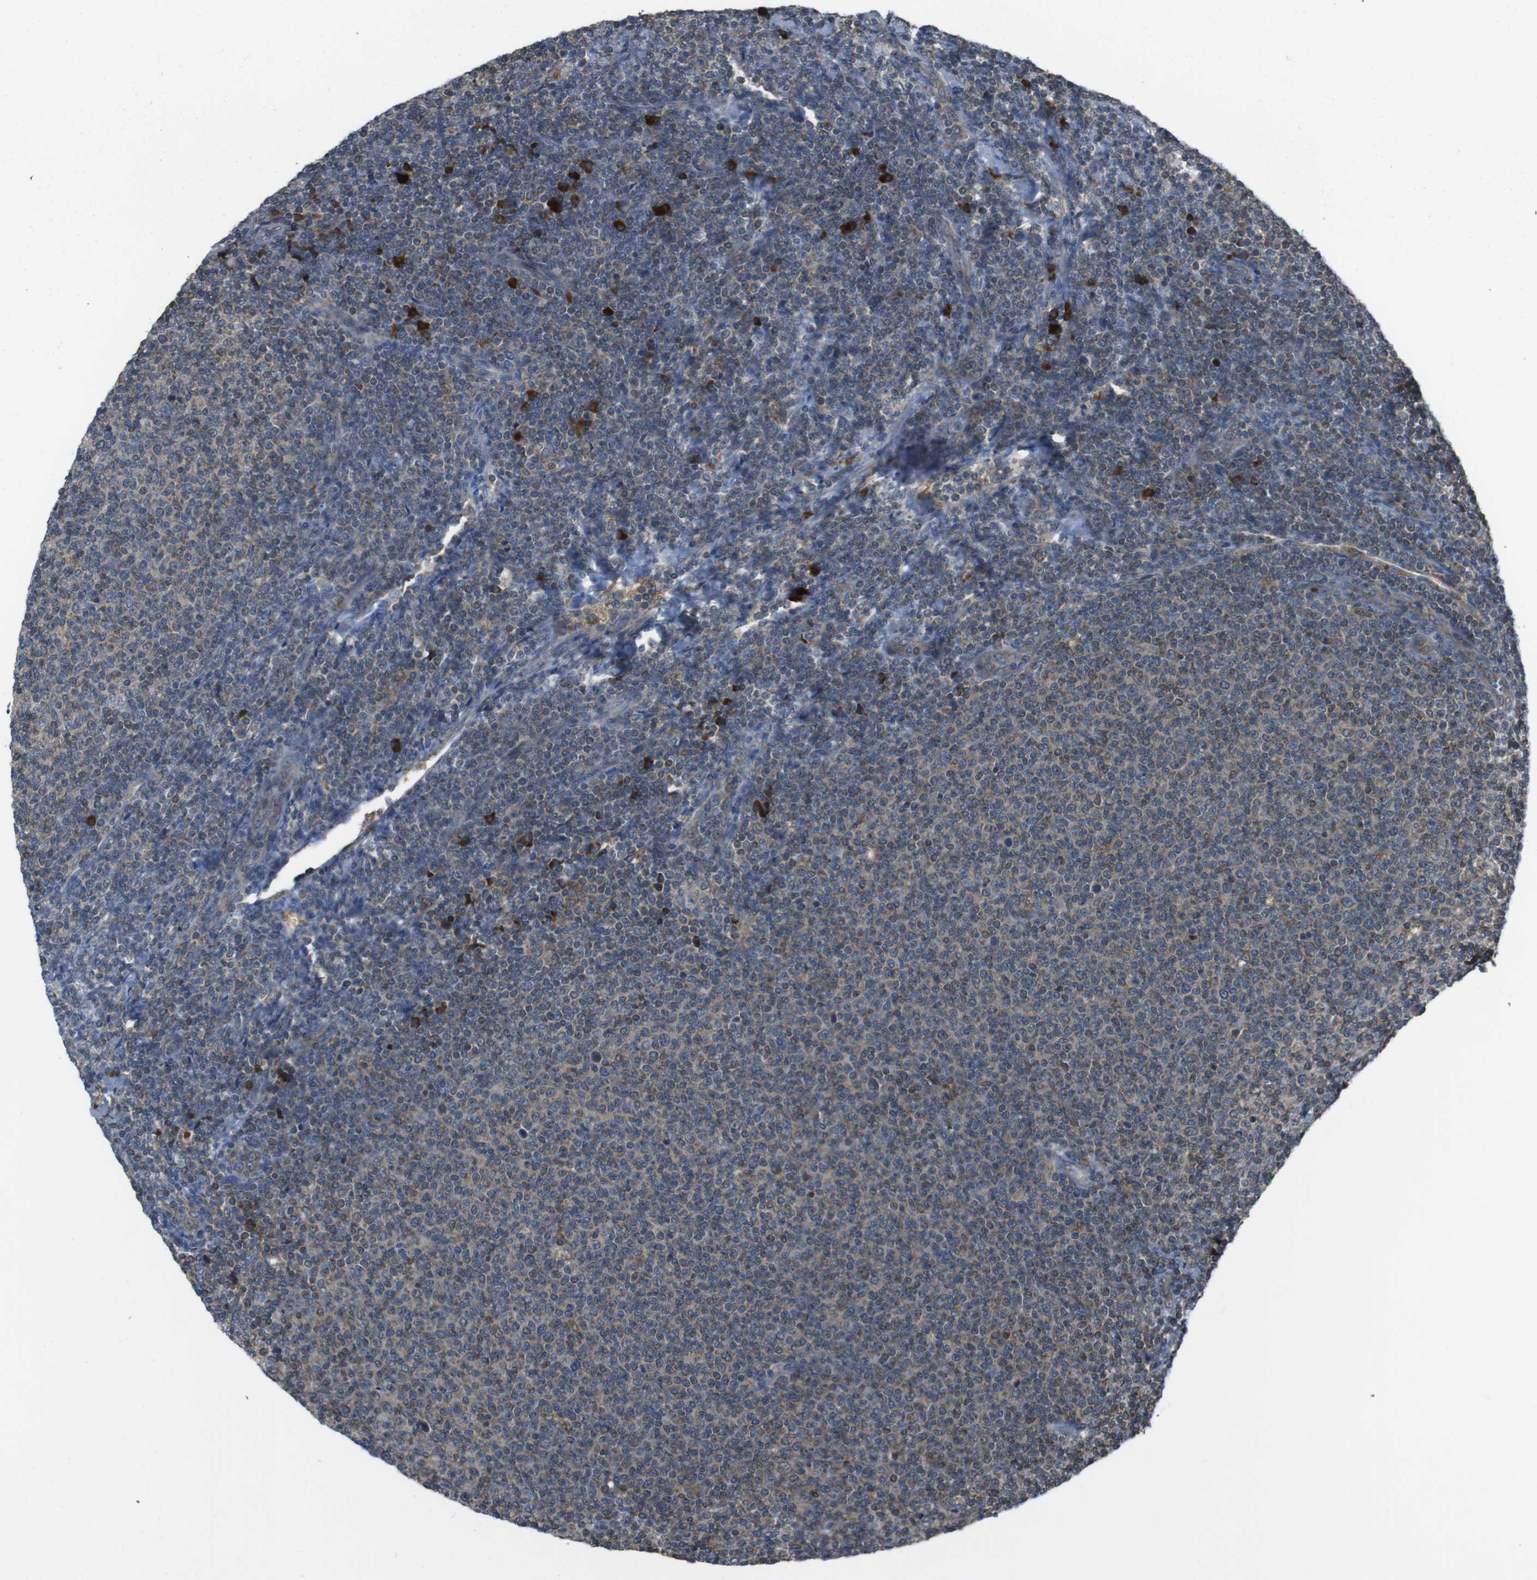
{"staining": {"intensity": "moderate", "quantity": "25%-75%", "location": "cytoplasmic/membranous"}, "tissue": "lymphoma", "cell_type": "Tumor cells", "image_type": "cancer", "snomed": [{"axis": "morphology", "description": "Malignant lymphoma, non-Hodgkin's type, Low grade"}, {"axis": "topography", "description": "Lymph node"}], "caption": "Human low-grade malignant lymphoma, non-Hodgkin's type stained for a protein (brown) demonstrates moderate cytoplasmic/membranous positive expression in approximately 25%-75% of tumor cells.", "gene": "SSR3", "patient": {"sex": "male", "age": 66}}